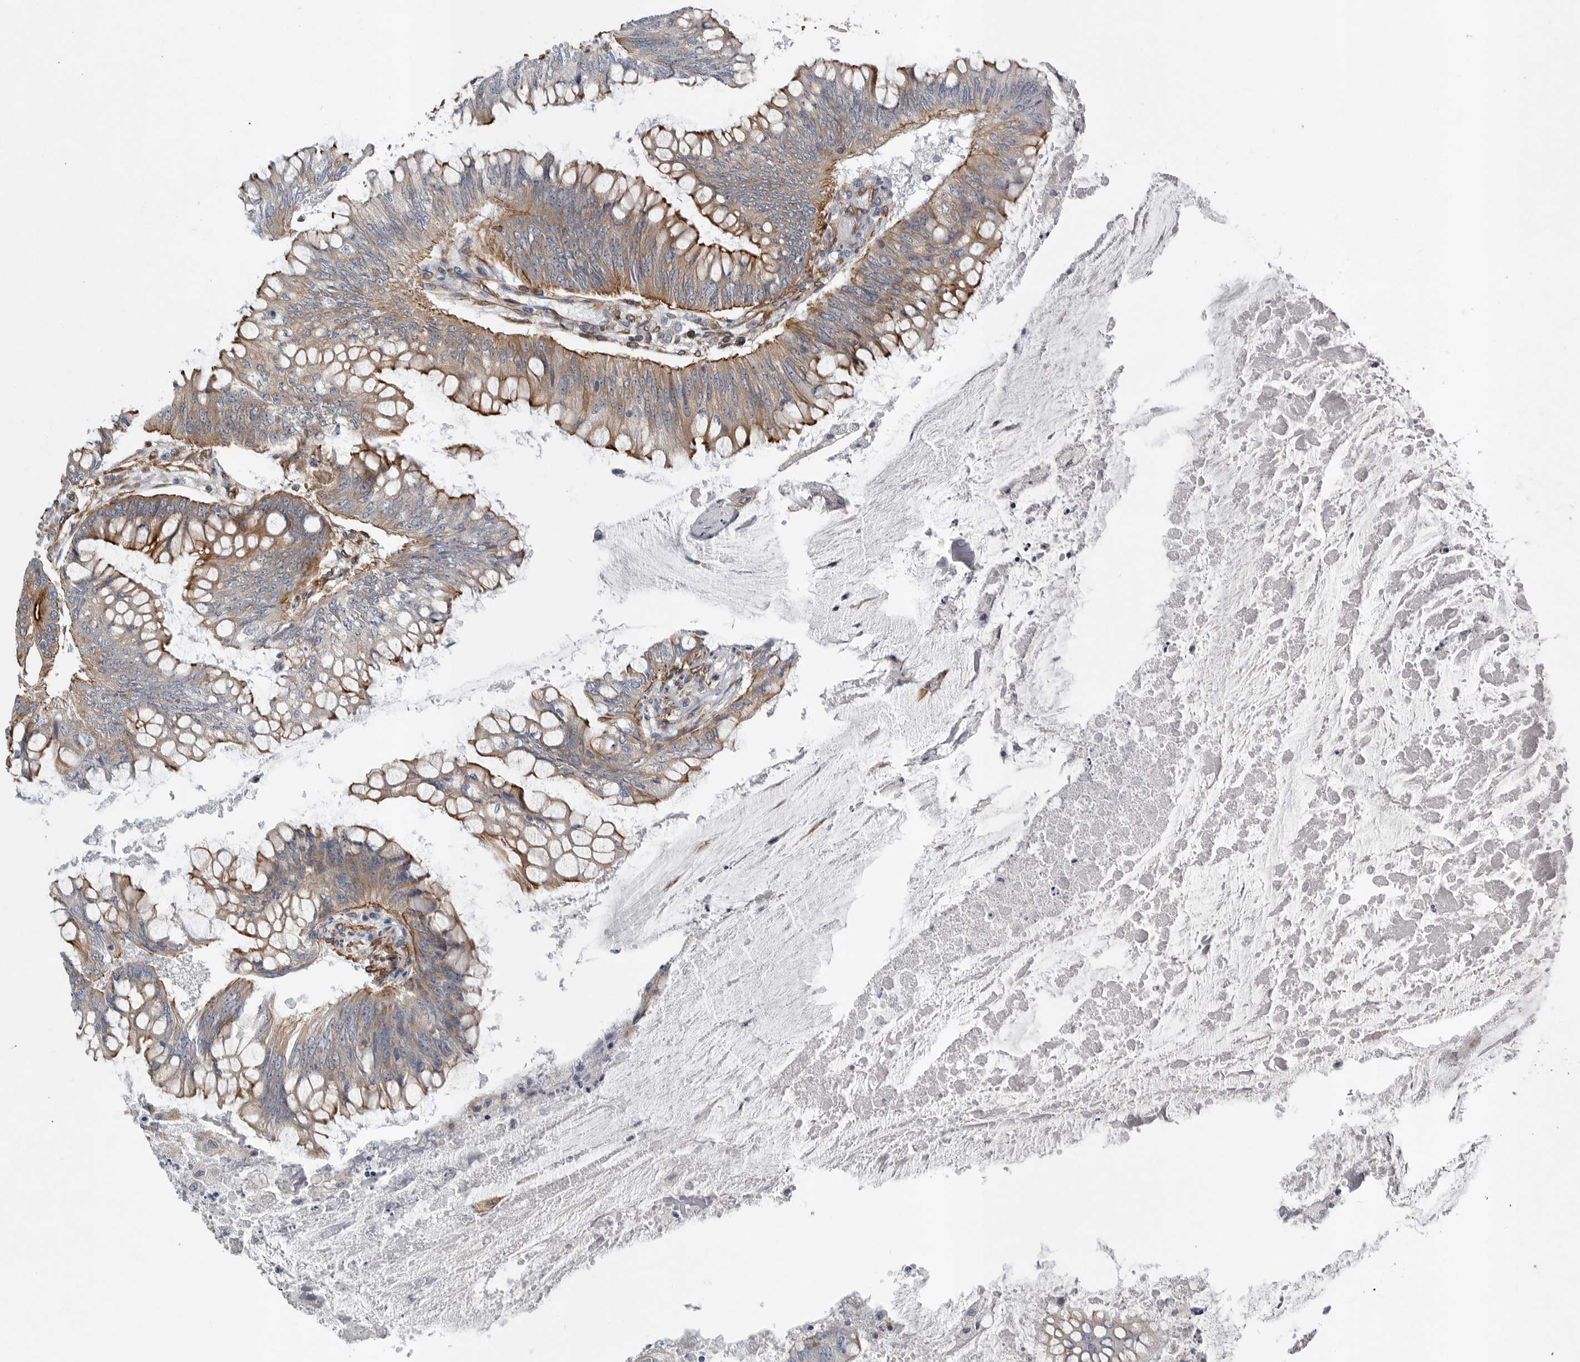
{"staining": {"intensity": "moderate", "quantity": ">75%", "location": "cytoplasmic/membranous"}, "tissue": "colorectal cancer", "cell_type": "Tumor cells", "image_type": "cancer", "snomed": [{"axis": "morphology", "description": "Adenoma, NOS"}, {"axis": "morphology", "description": "Adenocarcinoma, NOS"}, {"axis": "topography", "description": "Colon"}], "caption": "Protein expression analysis of colorectal cancer (adenocarcinoma) displays moderate cytoplasmic/membranous positivity in about >75% of tumor cells.", "gene": "PLEC", "patient": {"sex": "male", "age": 79}}